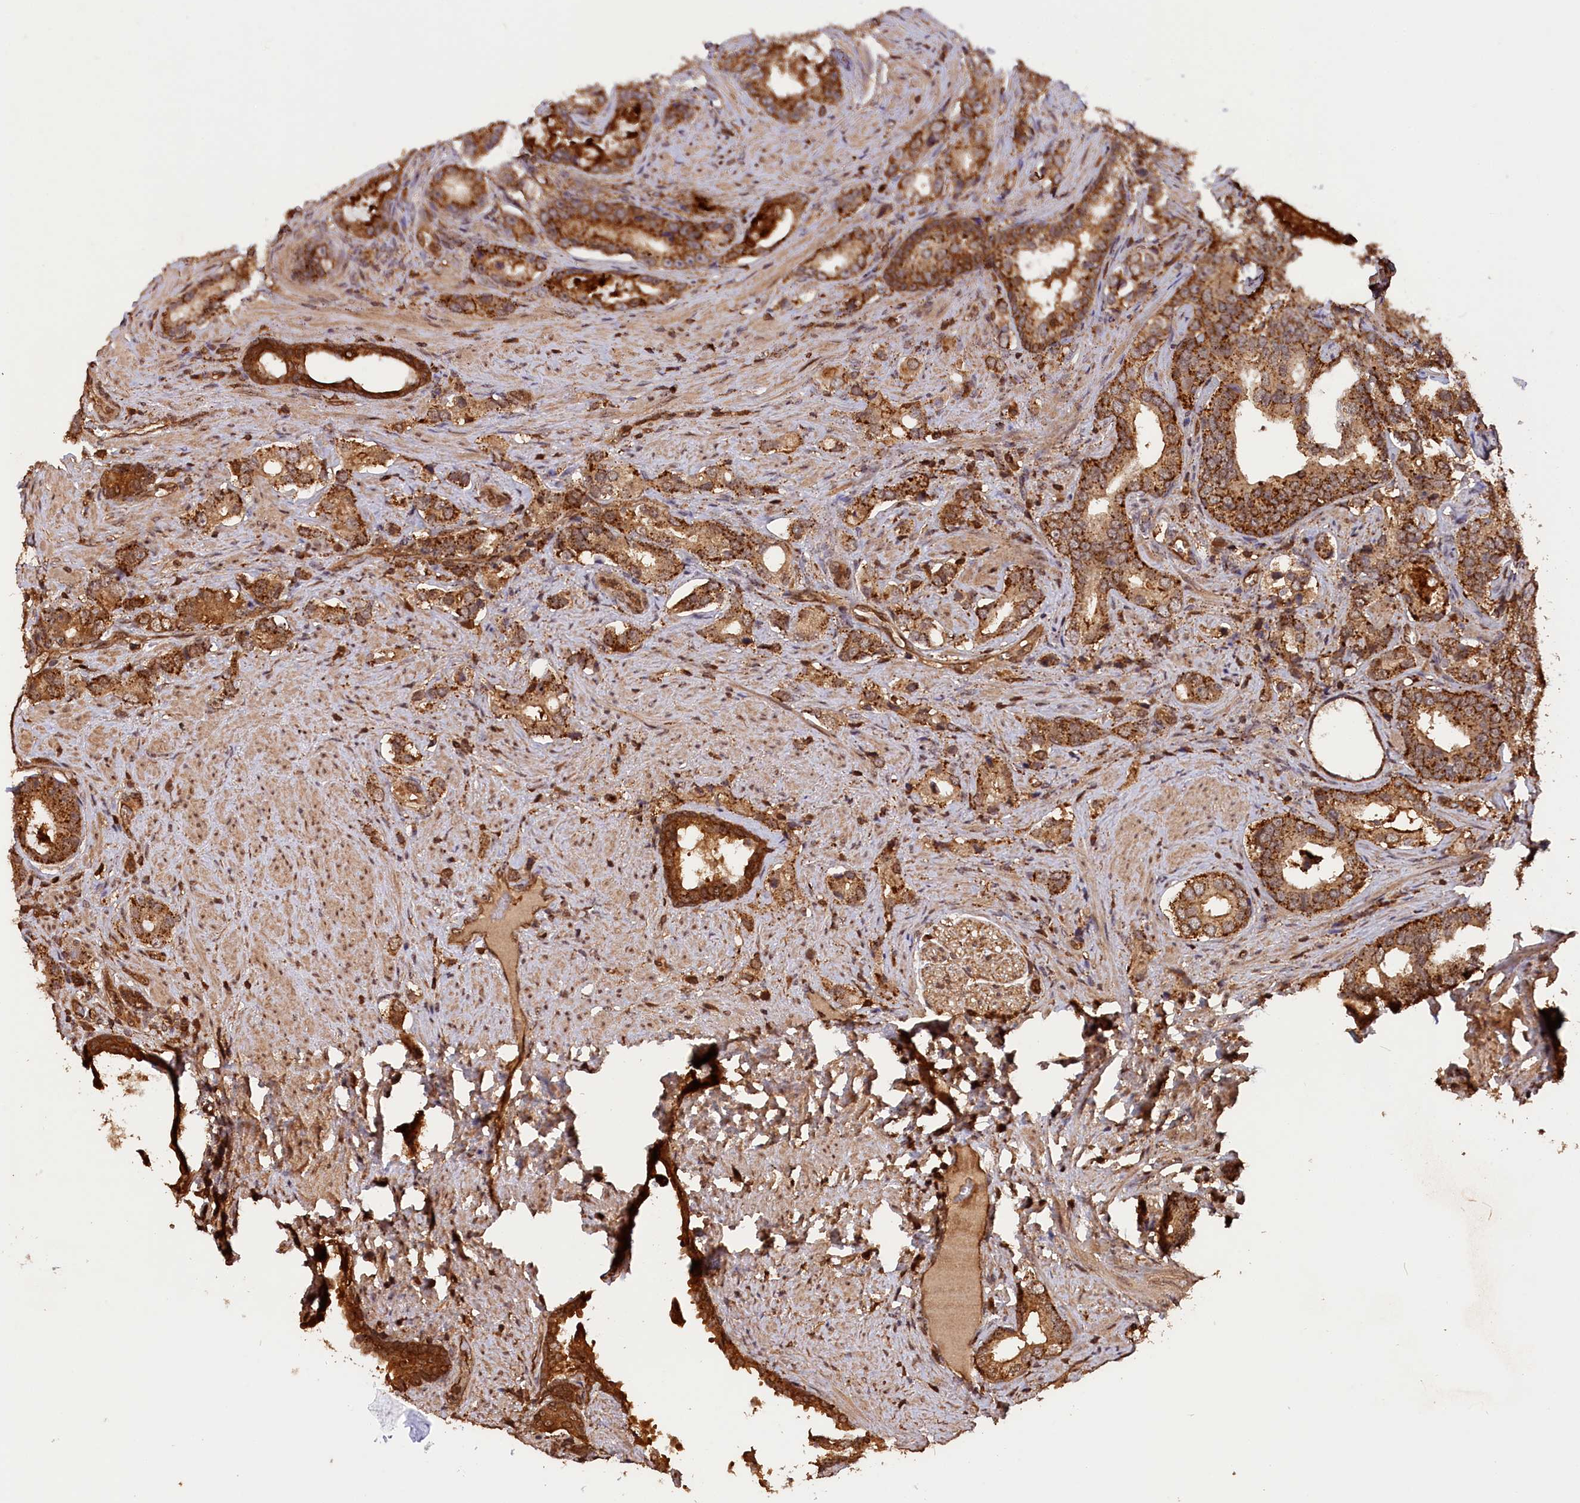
{"staining": {"intensity": "strong", "quantity": ">75%", "location": "cytoplasmic/membranous"}, "tissue": "prostate cancer", "cell_type": "Tumor cells", "image_type": "cancer", "snomed": [{"axis": "morphology", "description": "Adenocarcinoma, High grade"}, {"axis": "topography", "description": "Prostate"}], "caption": "High-power microscopy captured an IHC micrograph of adenocarcinoma (high-grade) (prostate), revealing strong cytoplasmic/membranous staining in about >75% of tumor cells.", "gene": "IST1", "patient": {"sex": "male", "age": 67}}